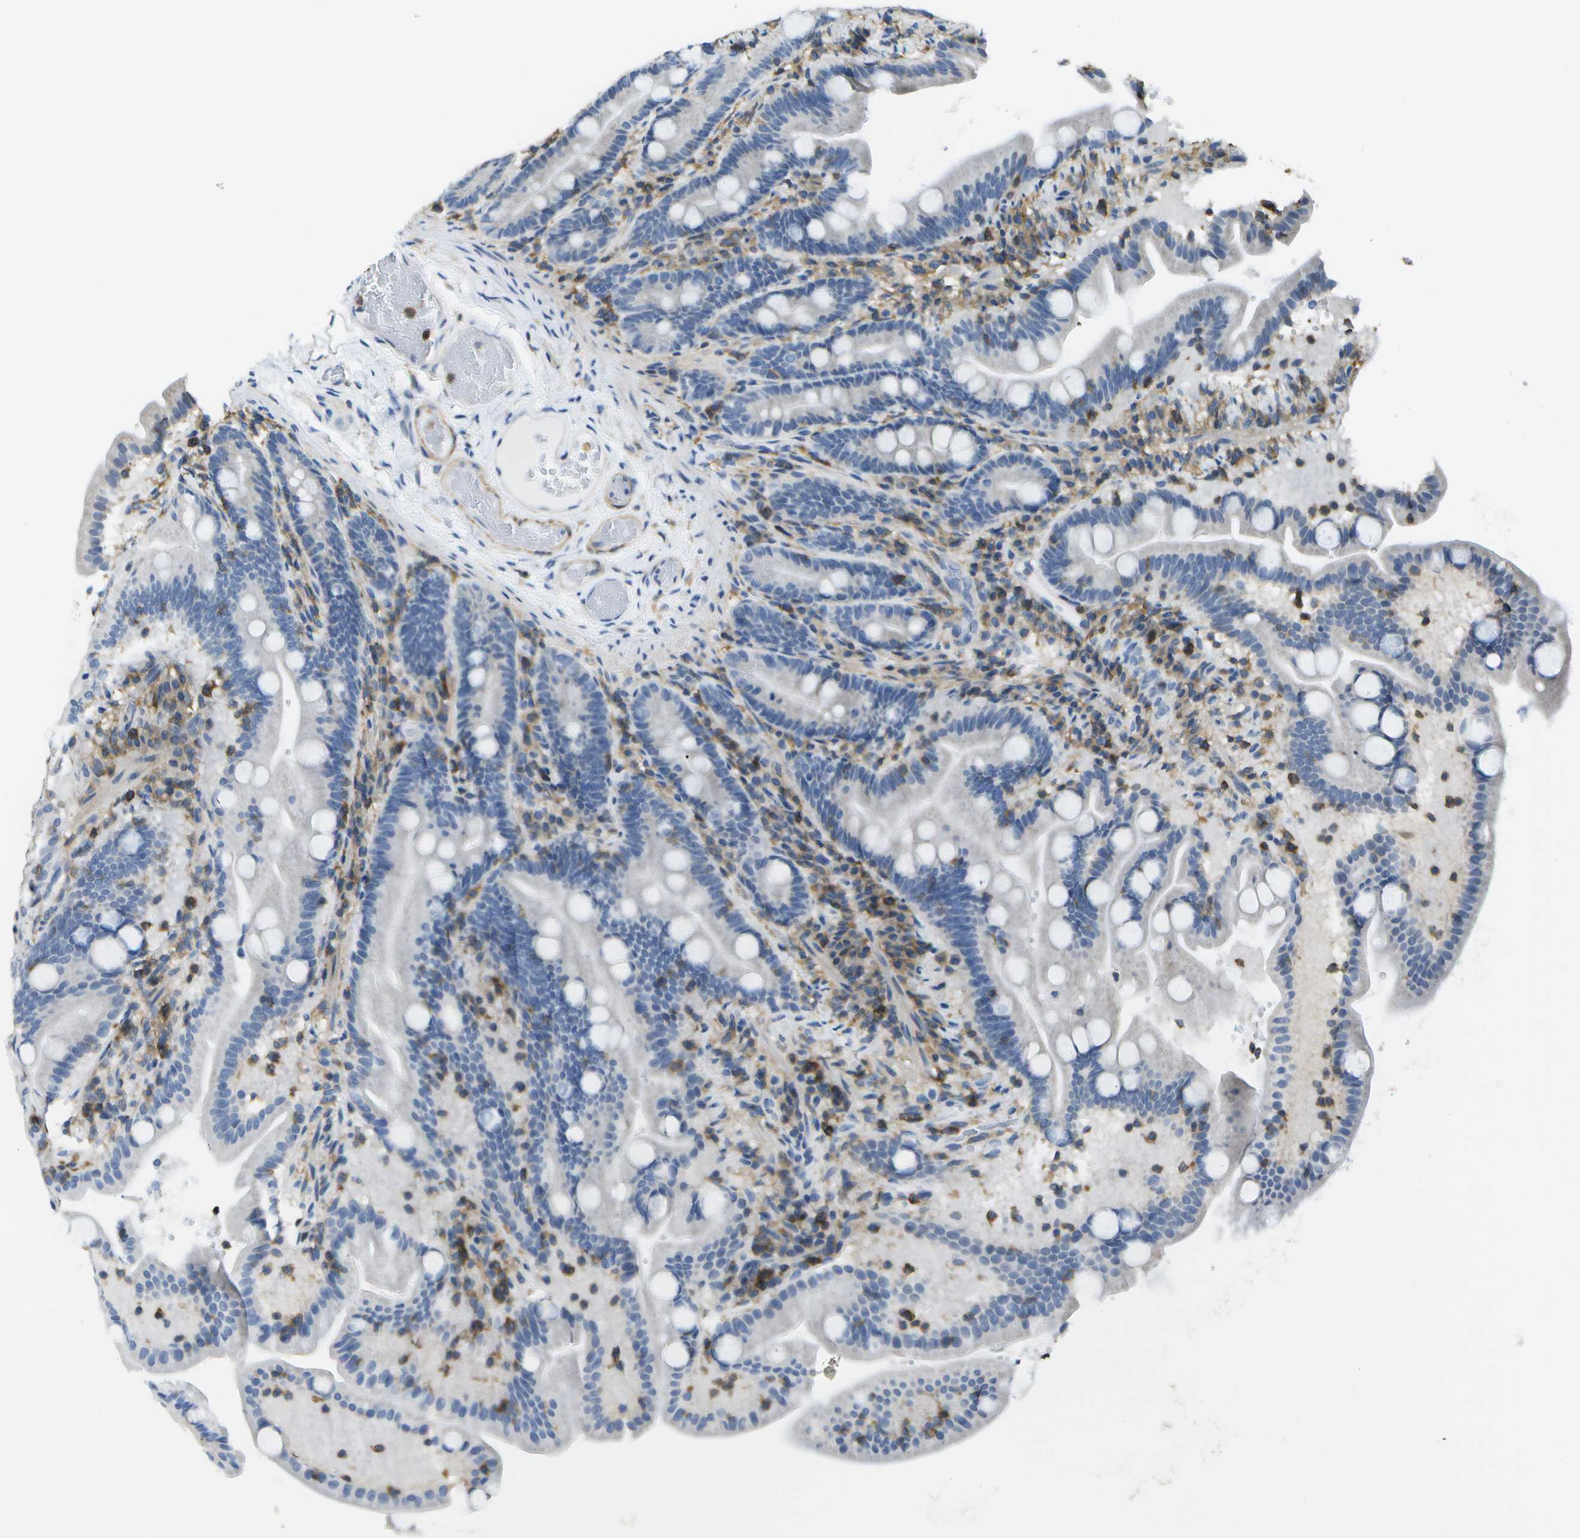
{"staining": {"intensity": "negative", "quantity": "none", "location": "none"}, "tissue": "duodenum", "cell_type": "Glandular cells", "image_type": "normal", "snomed": [{"axis": "morphology", "description": "Normal tissue, NOS"}, {"axis": "topography", "description": "Duodenum"}], "caption": "Immunohistochemistry (IHC) of normal human duodenum displays no positivity in glandular cells. Nuclei are stained in blue.", "gene": "RCSD1", "patient": {"sex": "male", "age": 54}}